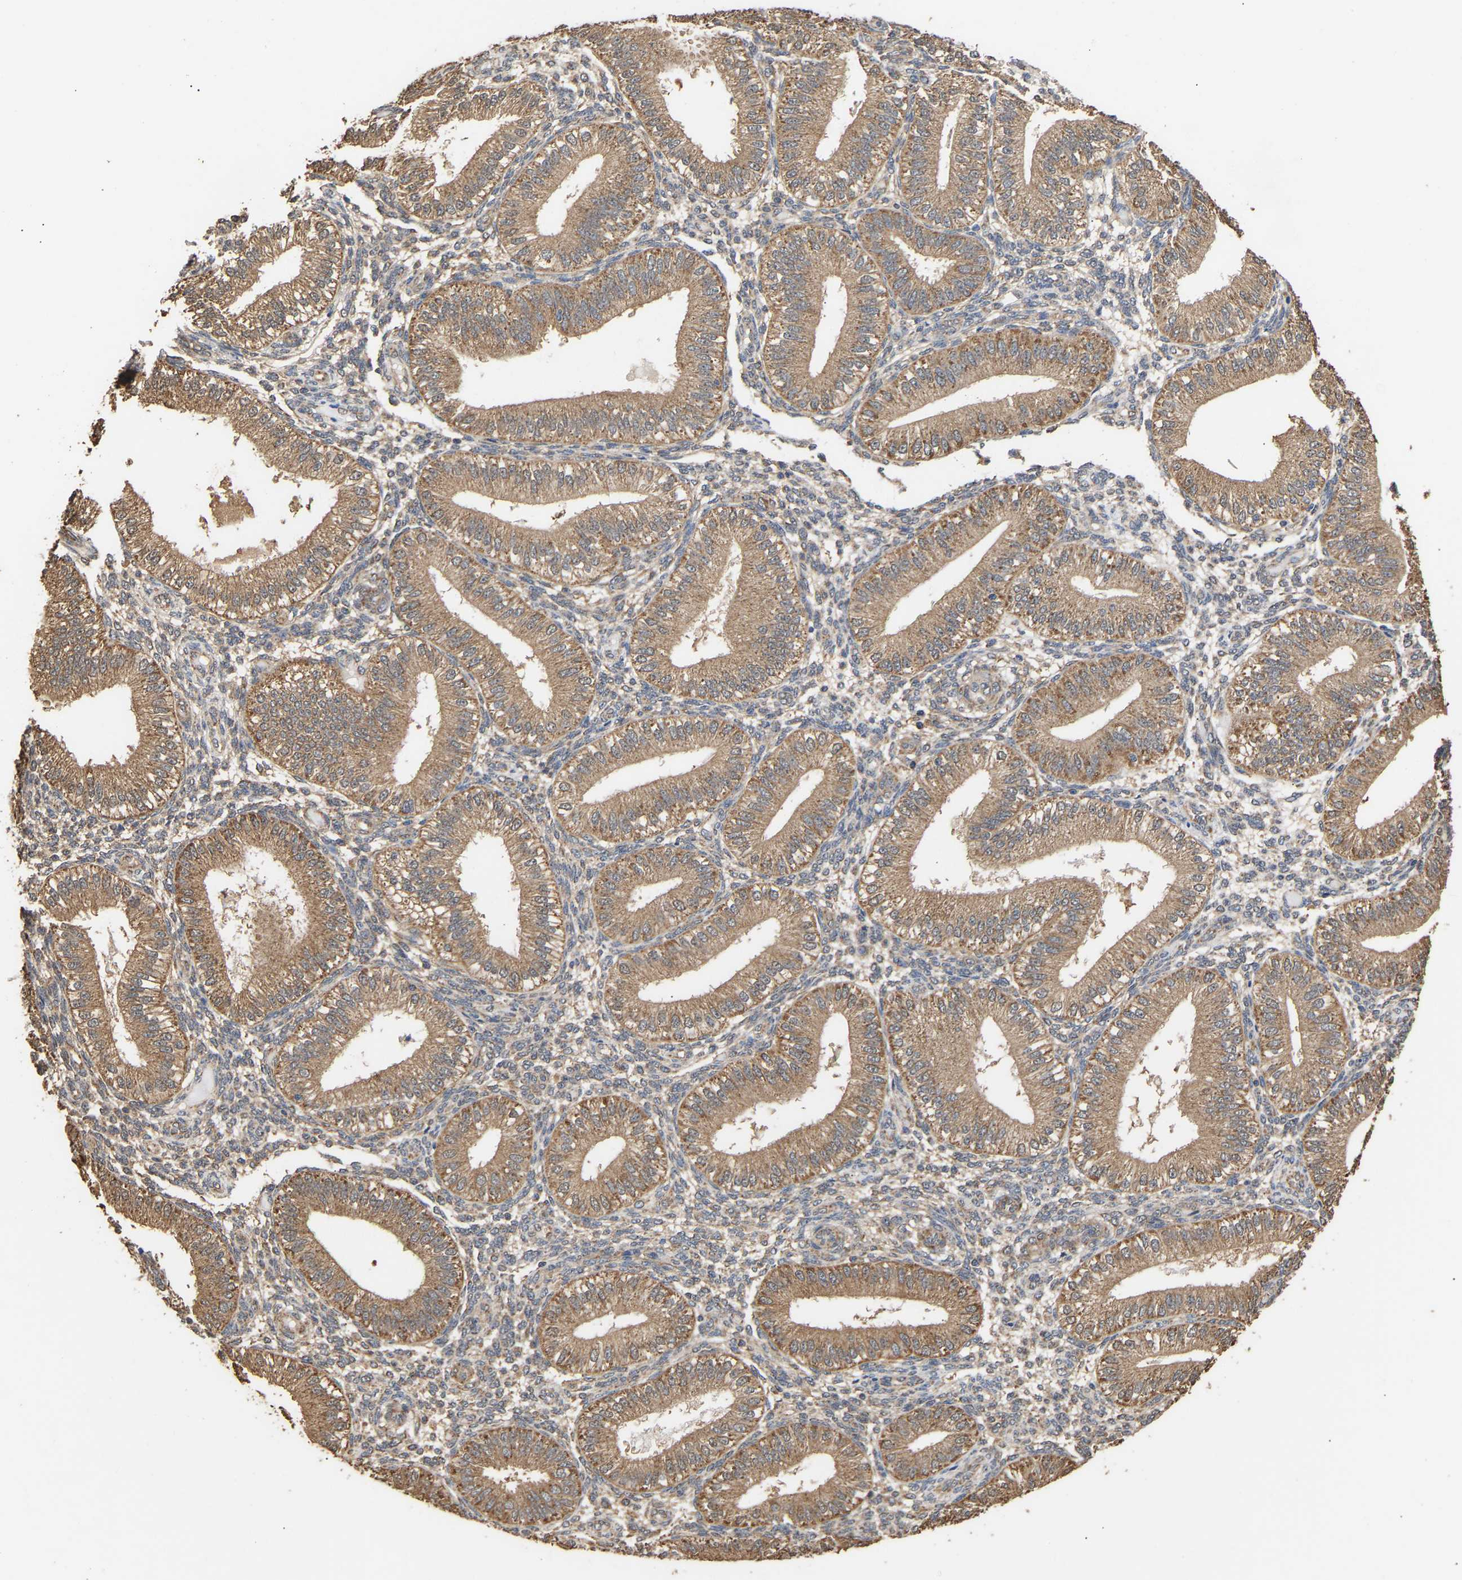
{"staining": {"intensity": "weak", "quantity": ">75%", "location": "cytoplasmic/membranous"}, "tissue": "endometrium", "cell_type": "Cells in endometrial stroma", "image_type": "normal", "snomed": [{"axis": "morphology", "description": "Normal tissue, NOS"}, {"axis": "topography", "description": "Endometrium"}], "caption": "The histopathology image exhibits staining of unremarkable endometrium, revealing weak cytoplasmic/membranous protein expression (brown color) within cells in endometrial stroma. Immunohistochemistry stains the protein of interest in brown and the nuclei are stained blue.", "gene": "ZNF26", "patient": {"sex": "female", "age": 39}}